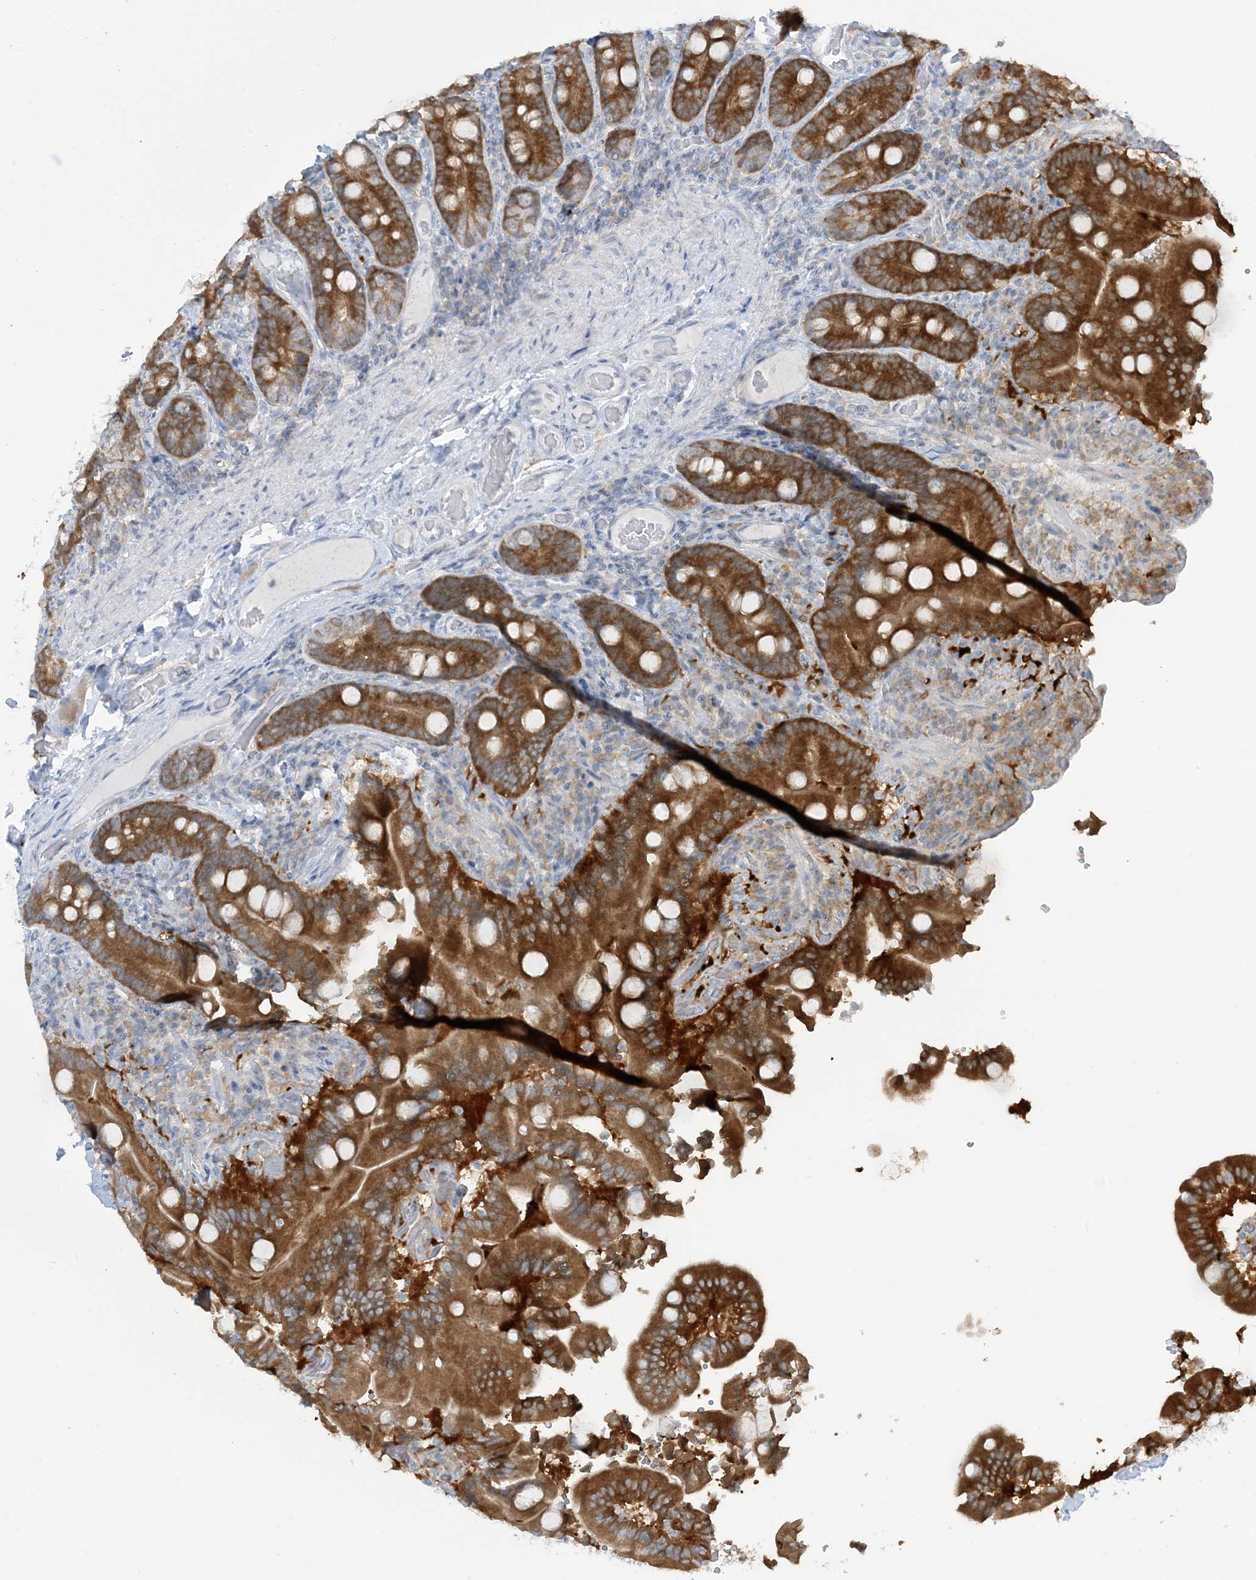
{"staining": {"intensity": "moderate", "quantity": ">75%", "location": "cytoplasmic/membranous"}, "tissue": "duodenum", "cell_type": "Glandular cells", "image_type": "normal", "snomed": [{"axis": "morphology", "description": "Normal tissue, NOS"}, {"axis": "topography", "description": "Duodenum"}], "caption": "Human duodenum stained with a brown dye demonstrates moderate cytoplasmic/membranous positive staining in about >75% of glandular cells.", "gene": "MRPS18A", "patient": {"sex": "female", "age": 62}}